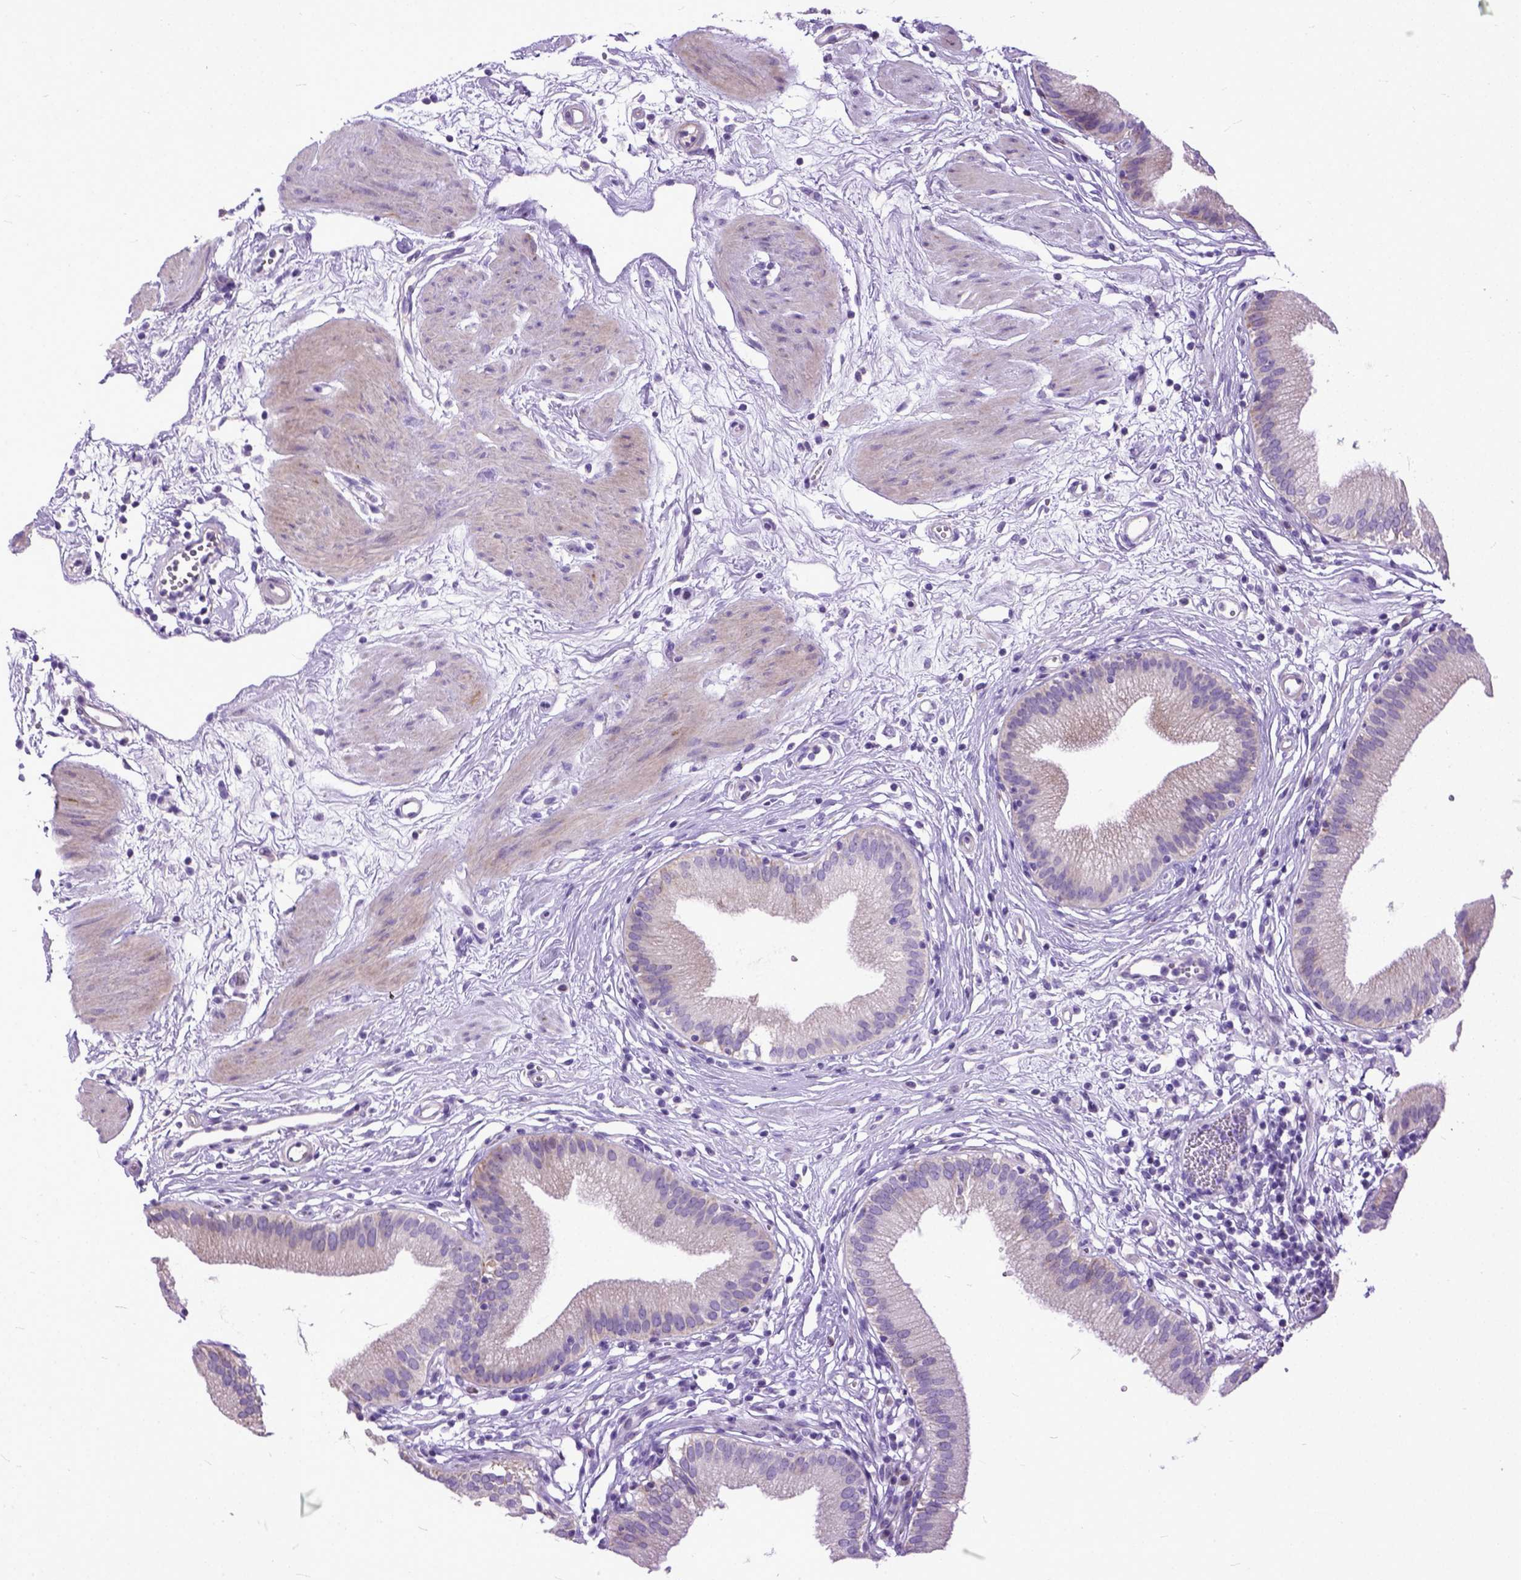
{"staining": {"intensity": "weak", "quantity": "25%-75%", "location": "cytoplasmic/membranous"}, "tissue": "gallbladder", "cell_type": "Glandular cells", "image_type": "normal", "snomed": [{"axis": "morphology", "description": "Normal tissue, NOS"}, {"axis": "topography", "description": "Gallbladder"}], "caption": "Immunohistochemical staining of benign gallbladder displays low levels of weak cytoplasmic/membranous expression in approximately 25%-75% of glandular cells. (Stains: DAB (3,3'-diaminobenzidine) in brown, nuclei in blue, Microscopy: brightfield microscopy at high magnification).", "gene": "PLK5", "patient": {"sex": "female", "age": 65}}